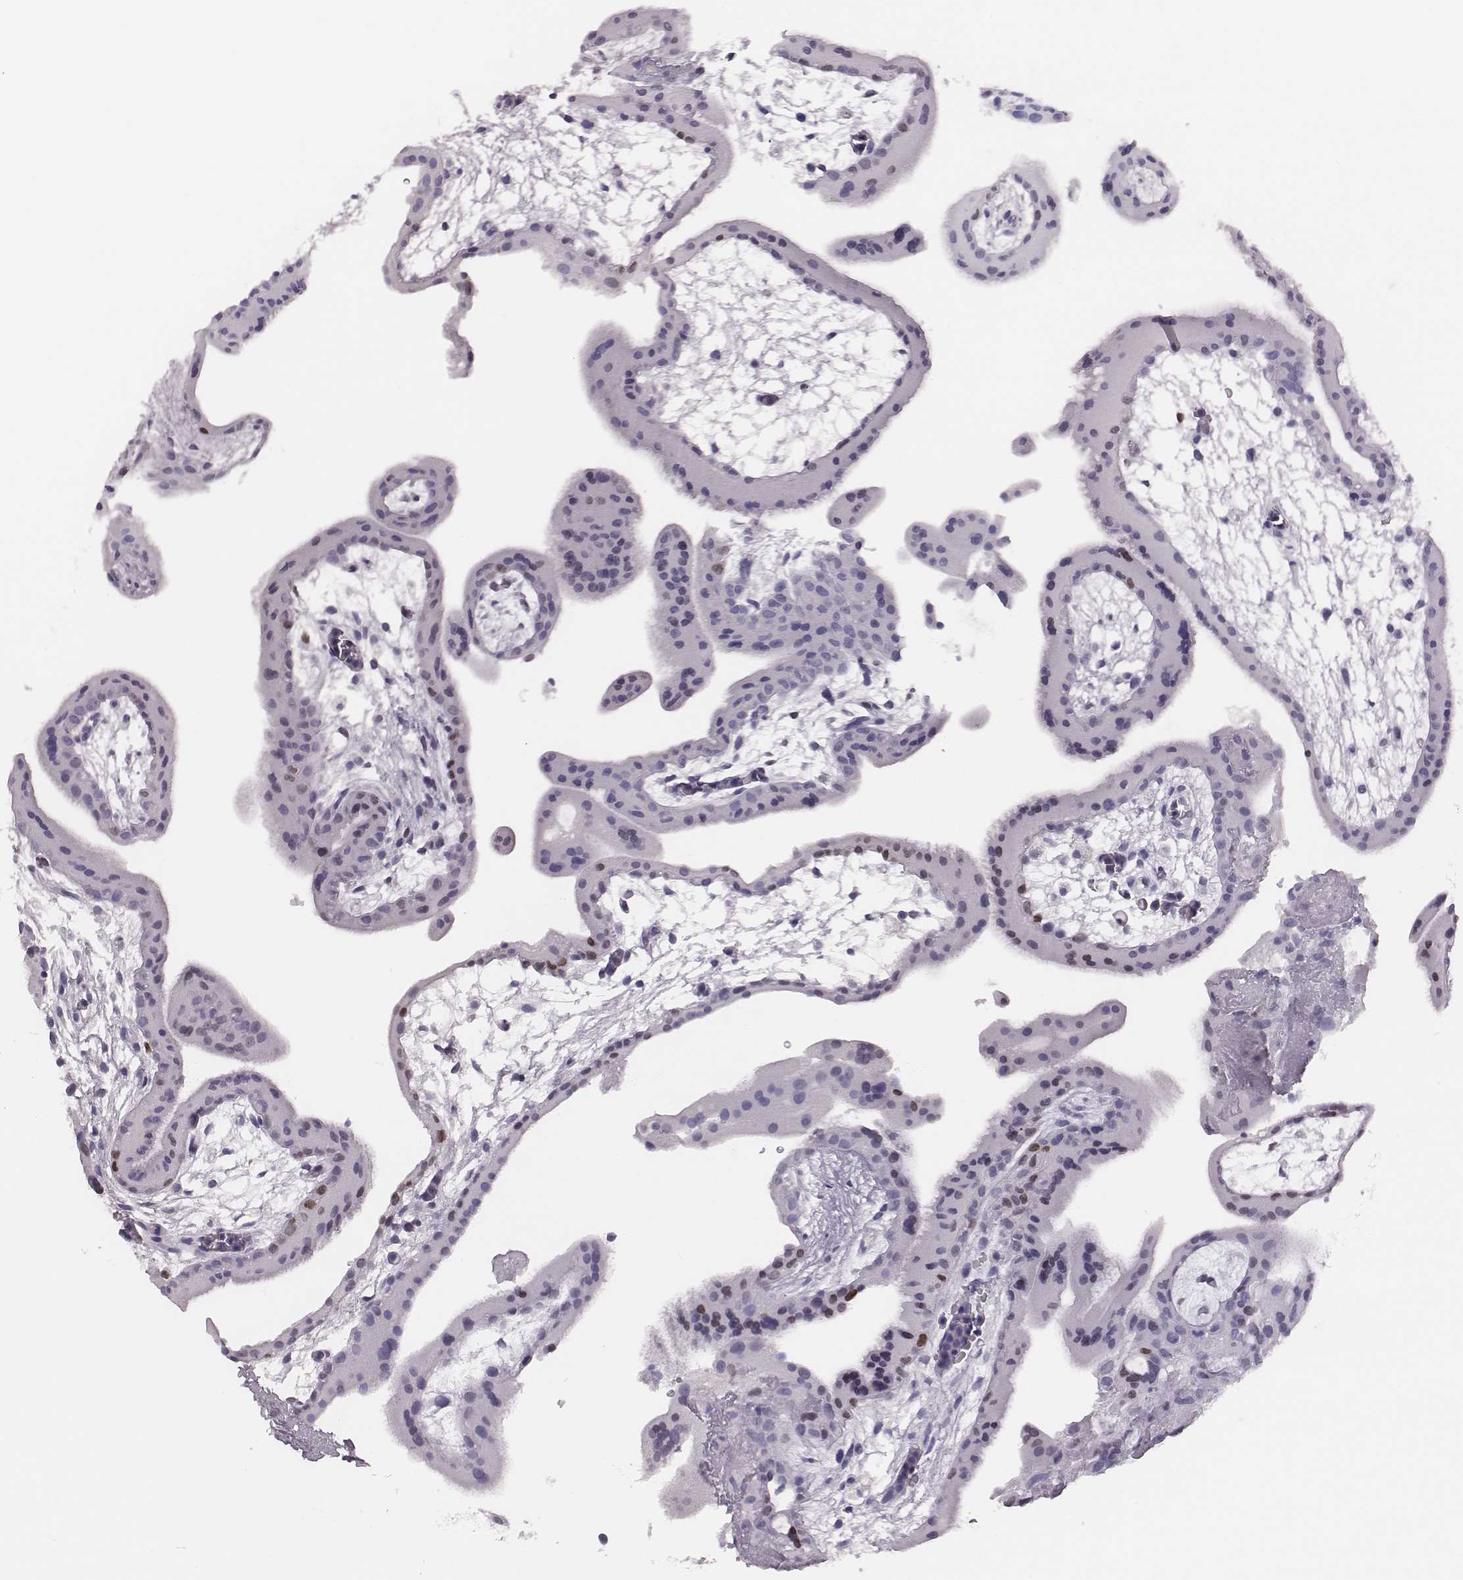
{"staining": {"intensity": "negative", "quantity": "none", "location": "none"}, "tissue": "placenta", "cell_type": "Decidual cells", "image_type": "normal", "snomed": [{"axis": "morphology", "description": "Normal tissue, NOS"}, {"axis": "topography", "description": "Placenta"}], "caption": "Immunohistochemistry micrograph of normal placenta: placenta stained with DAB shows no significant protein staining in decidual cells.", "gene": "H1", "patient": {"sex": "female", "age": 19}}